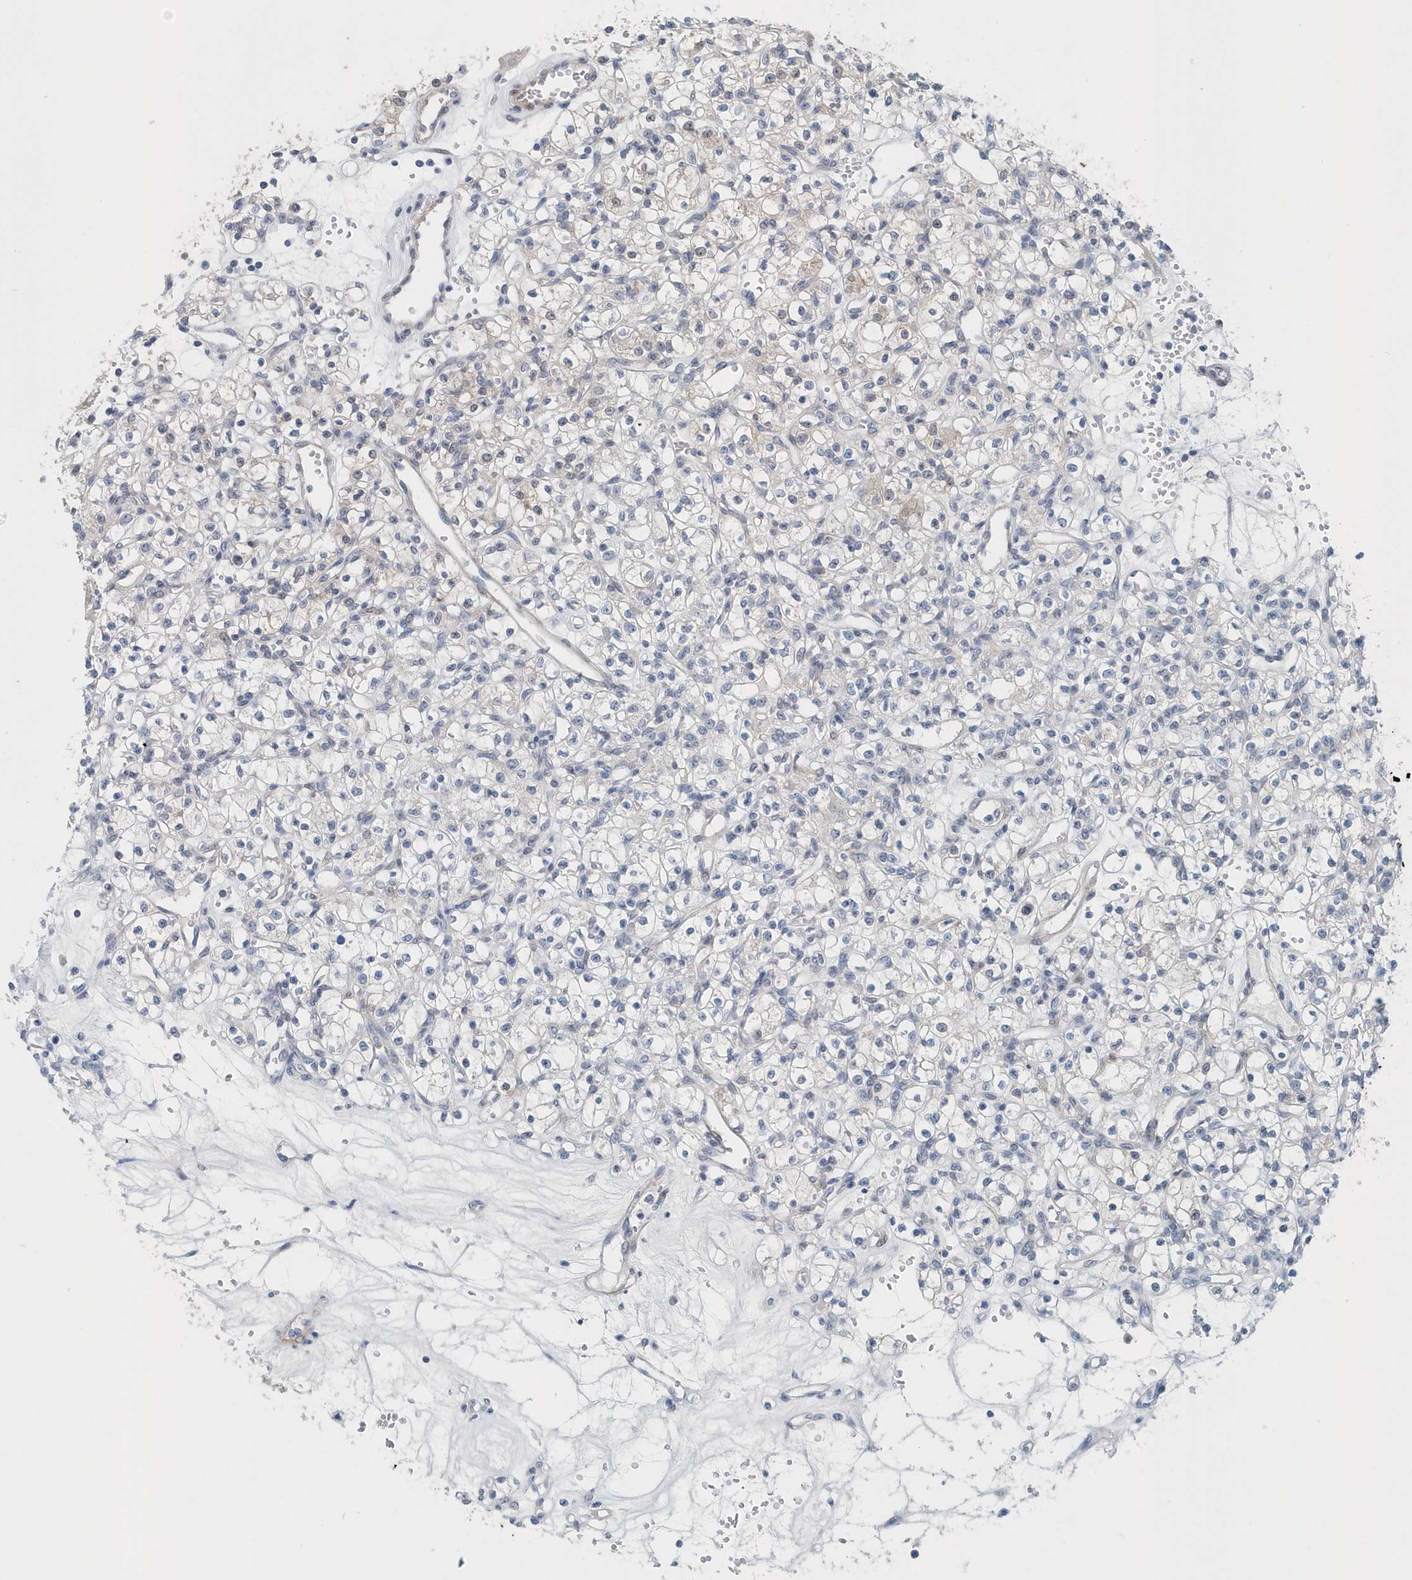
{"staining": {"intensity": "negative", "quantity": "none", "location": "none"}, "tissue": "renal cancer", "cell_type": "Tumor cells", "image_type": "cancer", "snomed": [{"axis": "morphology", "description": "Adenocarcinoma, NOS"}, {"axis": "topography", "description": "Kidney"}], "caption": "Tumor cells show no significant expression in renal cancer (adenocarcinoma).", "gene": "PFN2", "patient": {"sex": "female", "age": 59}}